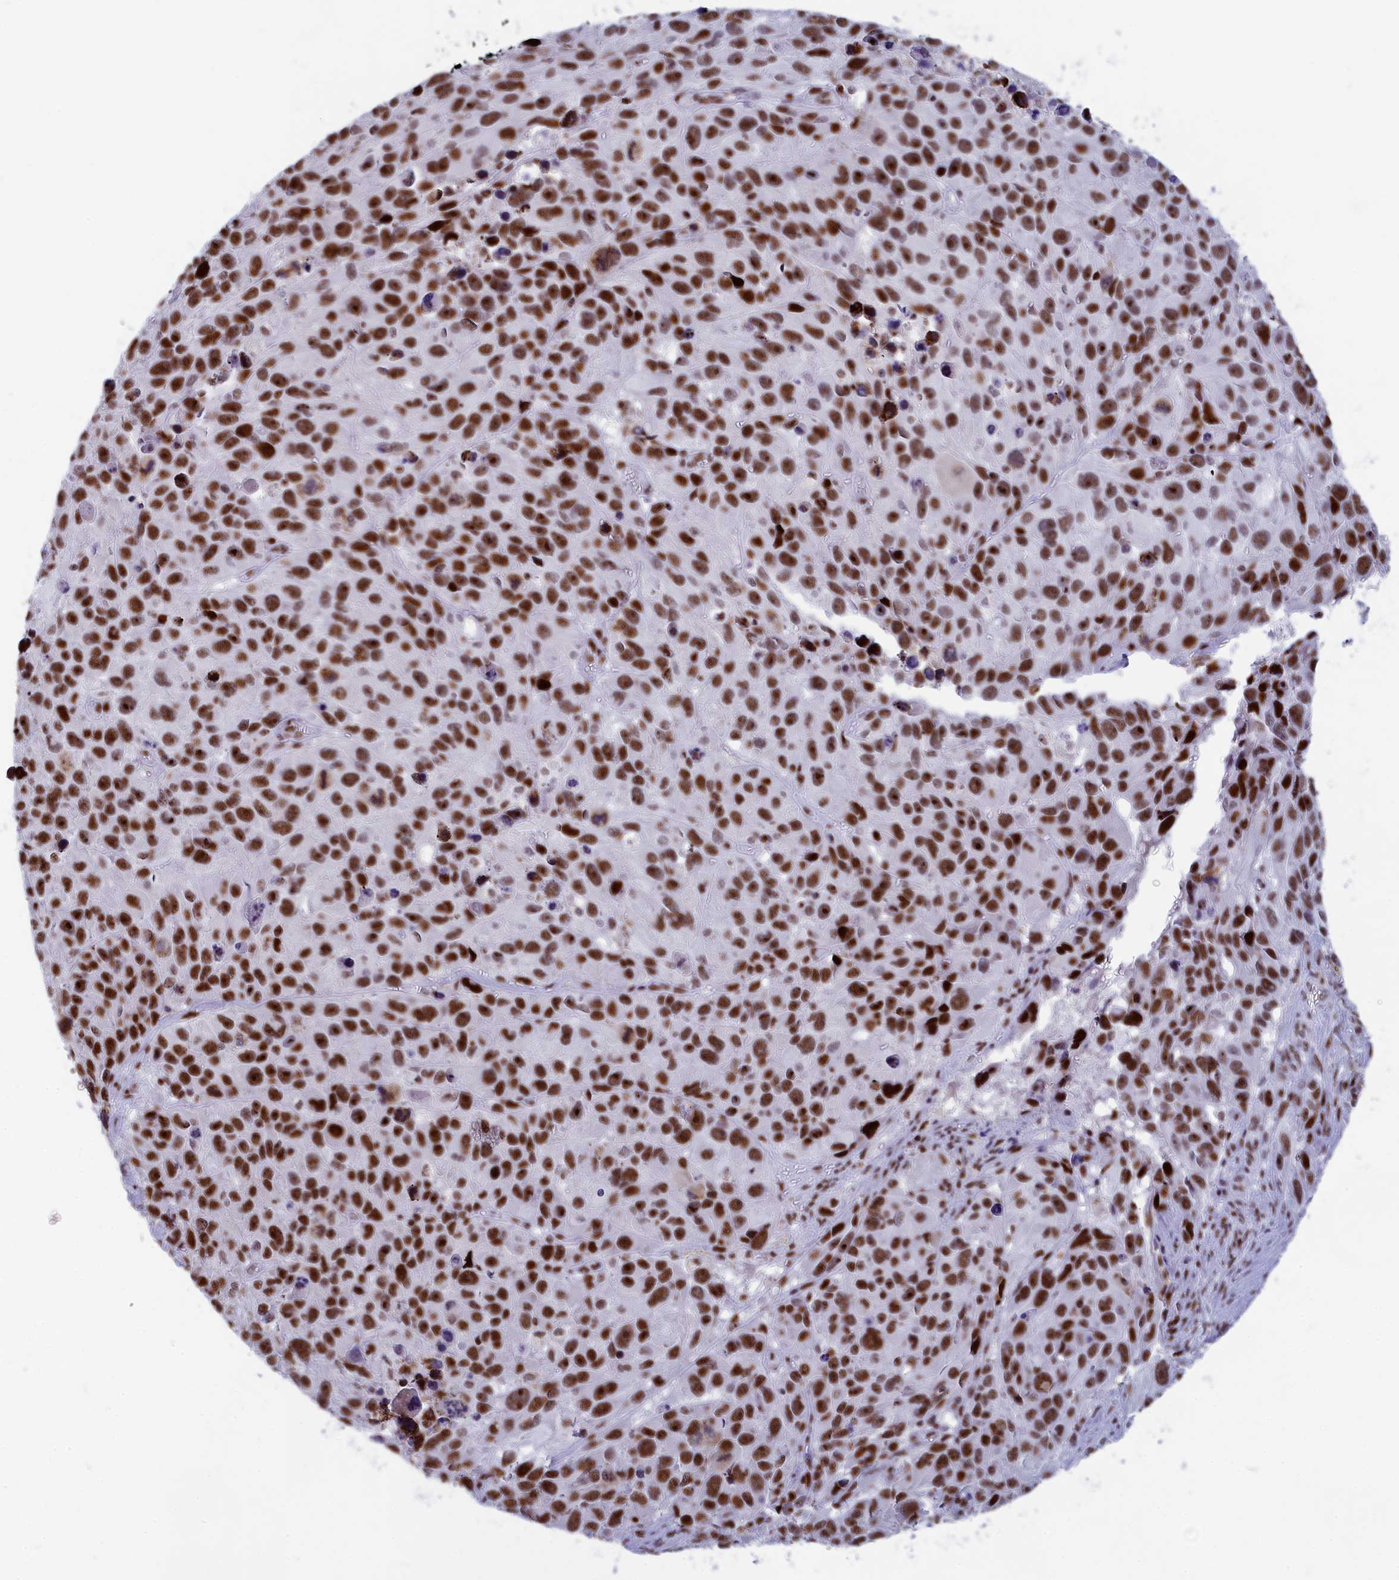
{"staining": {"intensity": "strong", "quantity": ">75%", "location": "nuclear"}, "tissue": "melanoma", "cell_type": "Tumor cells", "image_type": "cancer", "snomed": [{"axis": "morphology", "description": "Malignant melanoma, NOS"}, {"axis": "topography", "description": "Skin"}], "caption": "Immunohistochemistry photomicrograph of malignant melanoma stained for a protein (brown), which reveals high levels of strong nuclear expression in about >75% of tumor cells.", "gene": "NSA2", "patient": {"sex": "male", "age": 84}}